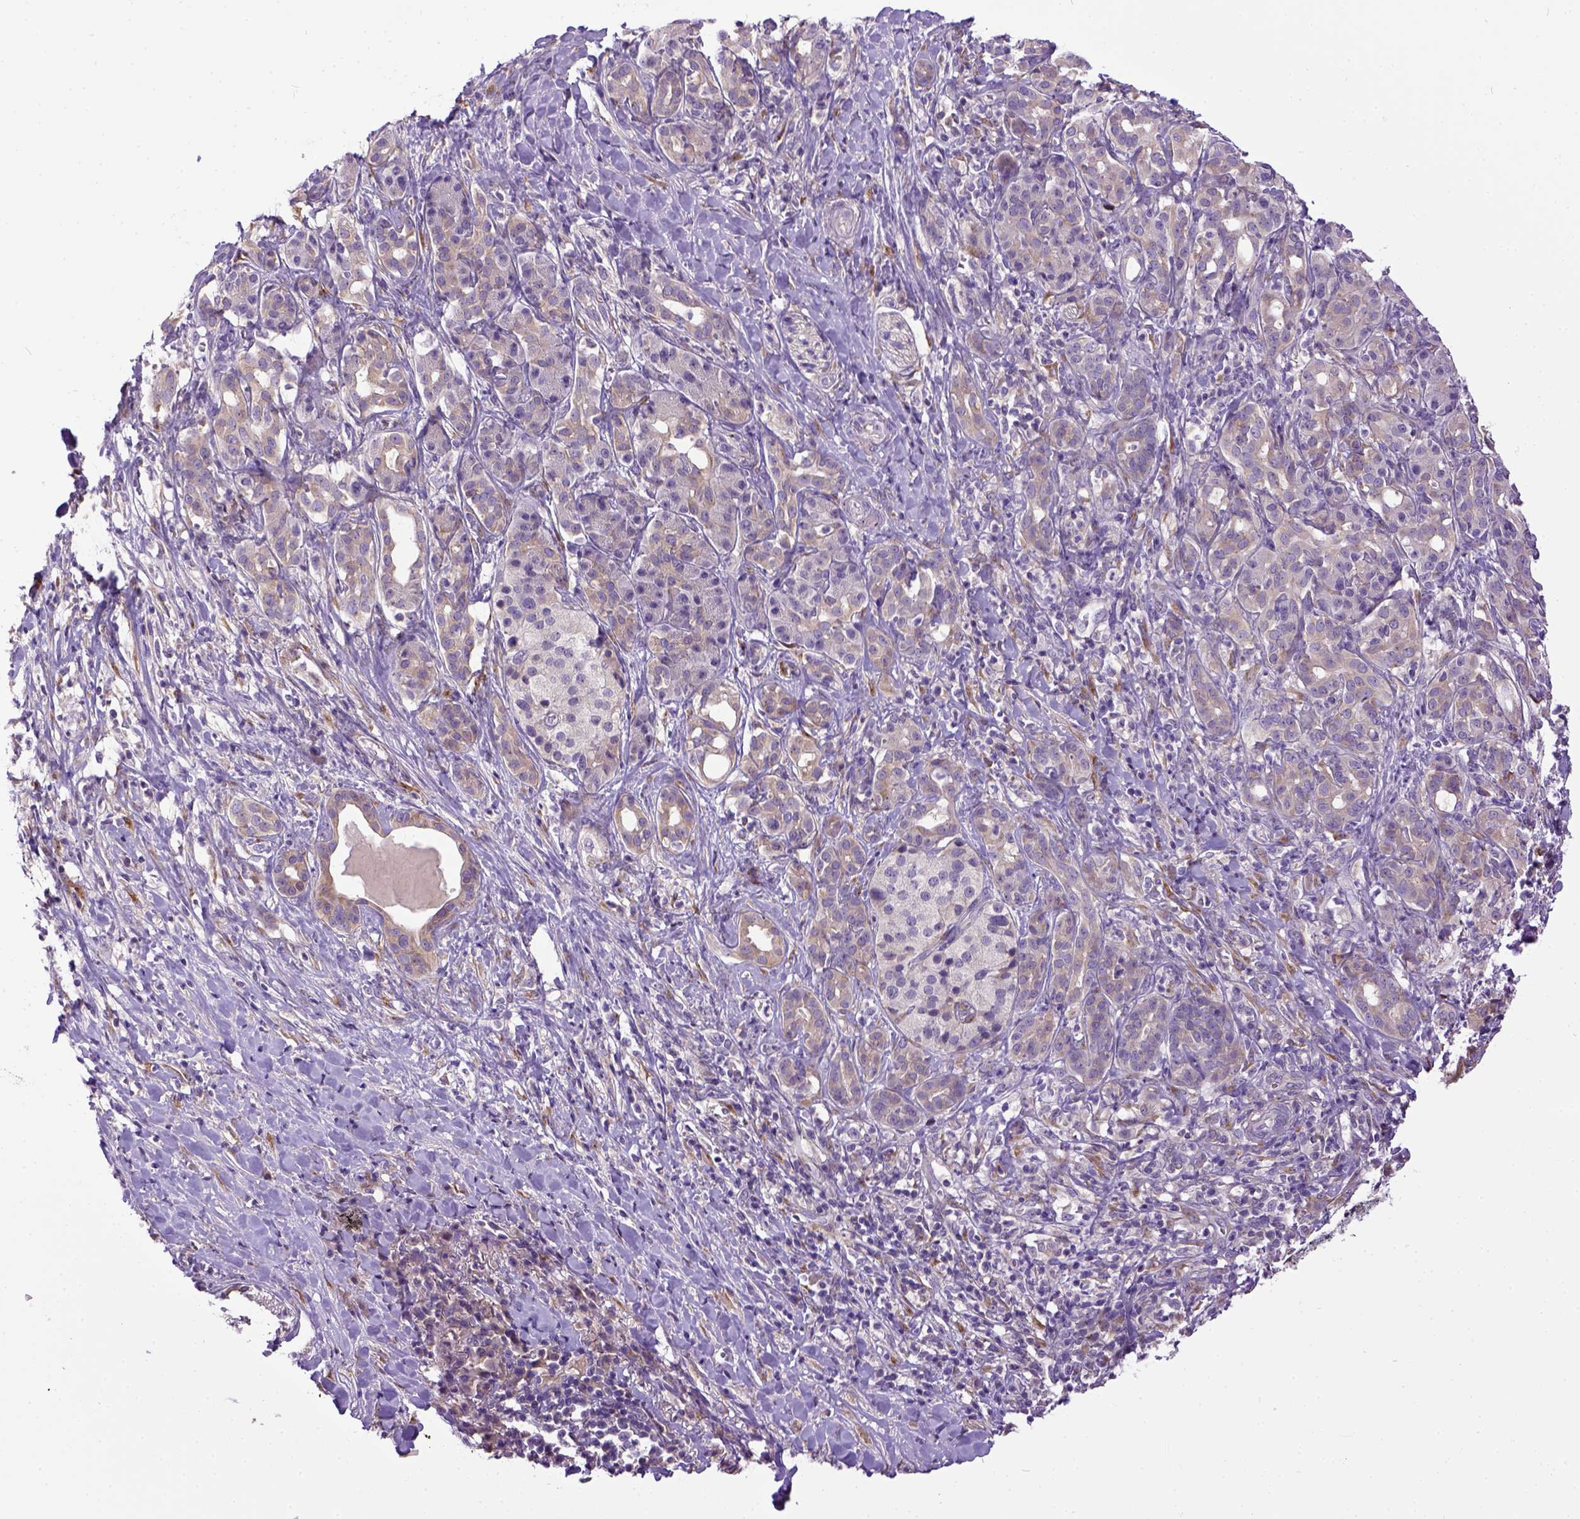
{"staining": {"intensity": "weak", "quantity": ">75%", "location": "cytoplasmic/membranous"}, "tissue": "pancreatic cancer", "cell_type": "Tumor cells", "image_type": "cancer", "snomed": [{"axis": "morphology", "description": "Adenocarcinoma, NOS"}, {"axis": "topography", "description": "Pancreas"}], "caption": "Weak cytoplasmic/membranous positivity for a protein is present in approximately >75% of tumor cells of pancreatic cancer using immunohistochemistry.", "gene": "NEK5", "patient": {"sex": "male", "age": 61}}